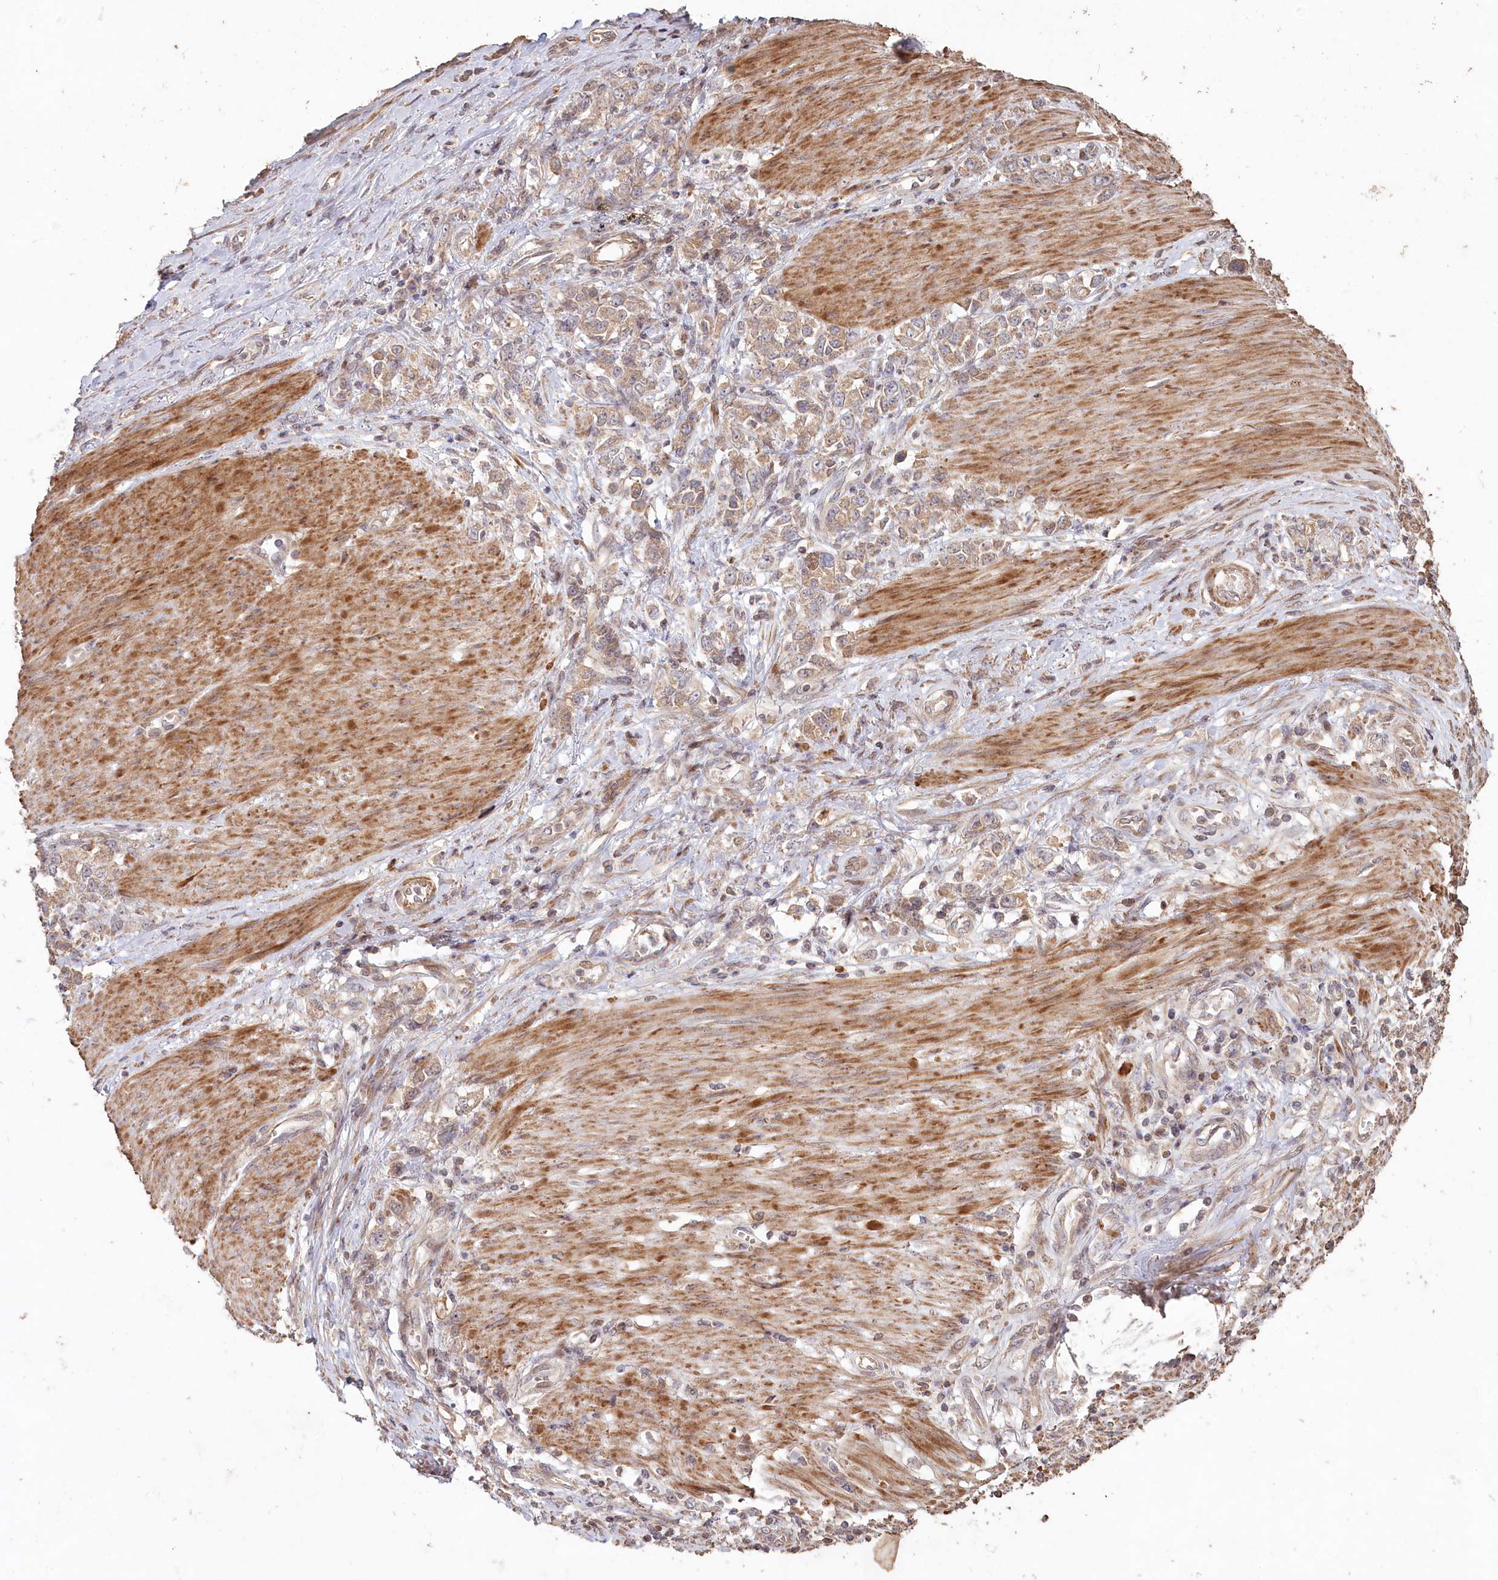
{"staining": {"intensity": "weak", "quantity": ">75%", "location": "cytoplasmic/membranous"}, "tissue": "stomach cancer", "cell_type": "Tumor cells", "image_type": "cancer", "snomed": [{"axis": "morphology", "description": "Adenocarcinoma, NOS"}, {"axis": "topography", "description": "Stomach"}], "caption": "DAB (3,3'-diaminobenzidine) immunohistochemical staining of human adenocarcinoma (stomach) demonstrates weak cytoplasmic/membranous protein positivity in about >75% of tumor cells. (DAB (3,3'-diaminobenzidine) IHC with brightfield microscopy, high magnification).", "gene": "HAL", "patient": {"sex": "female", "age": 76}}